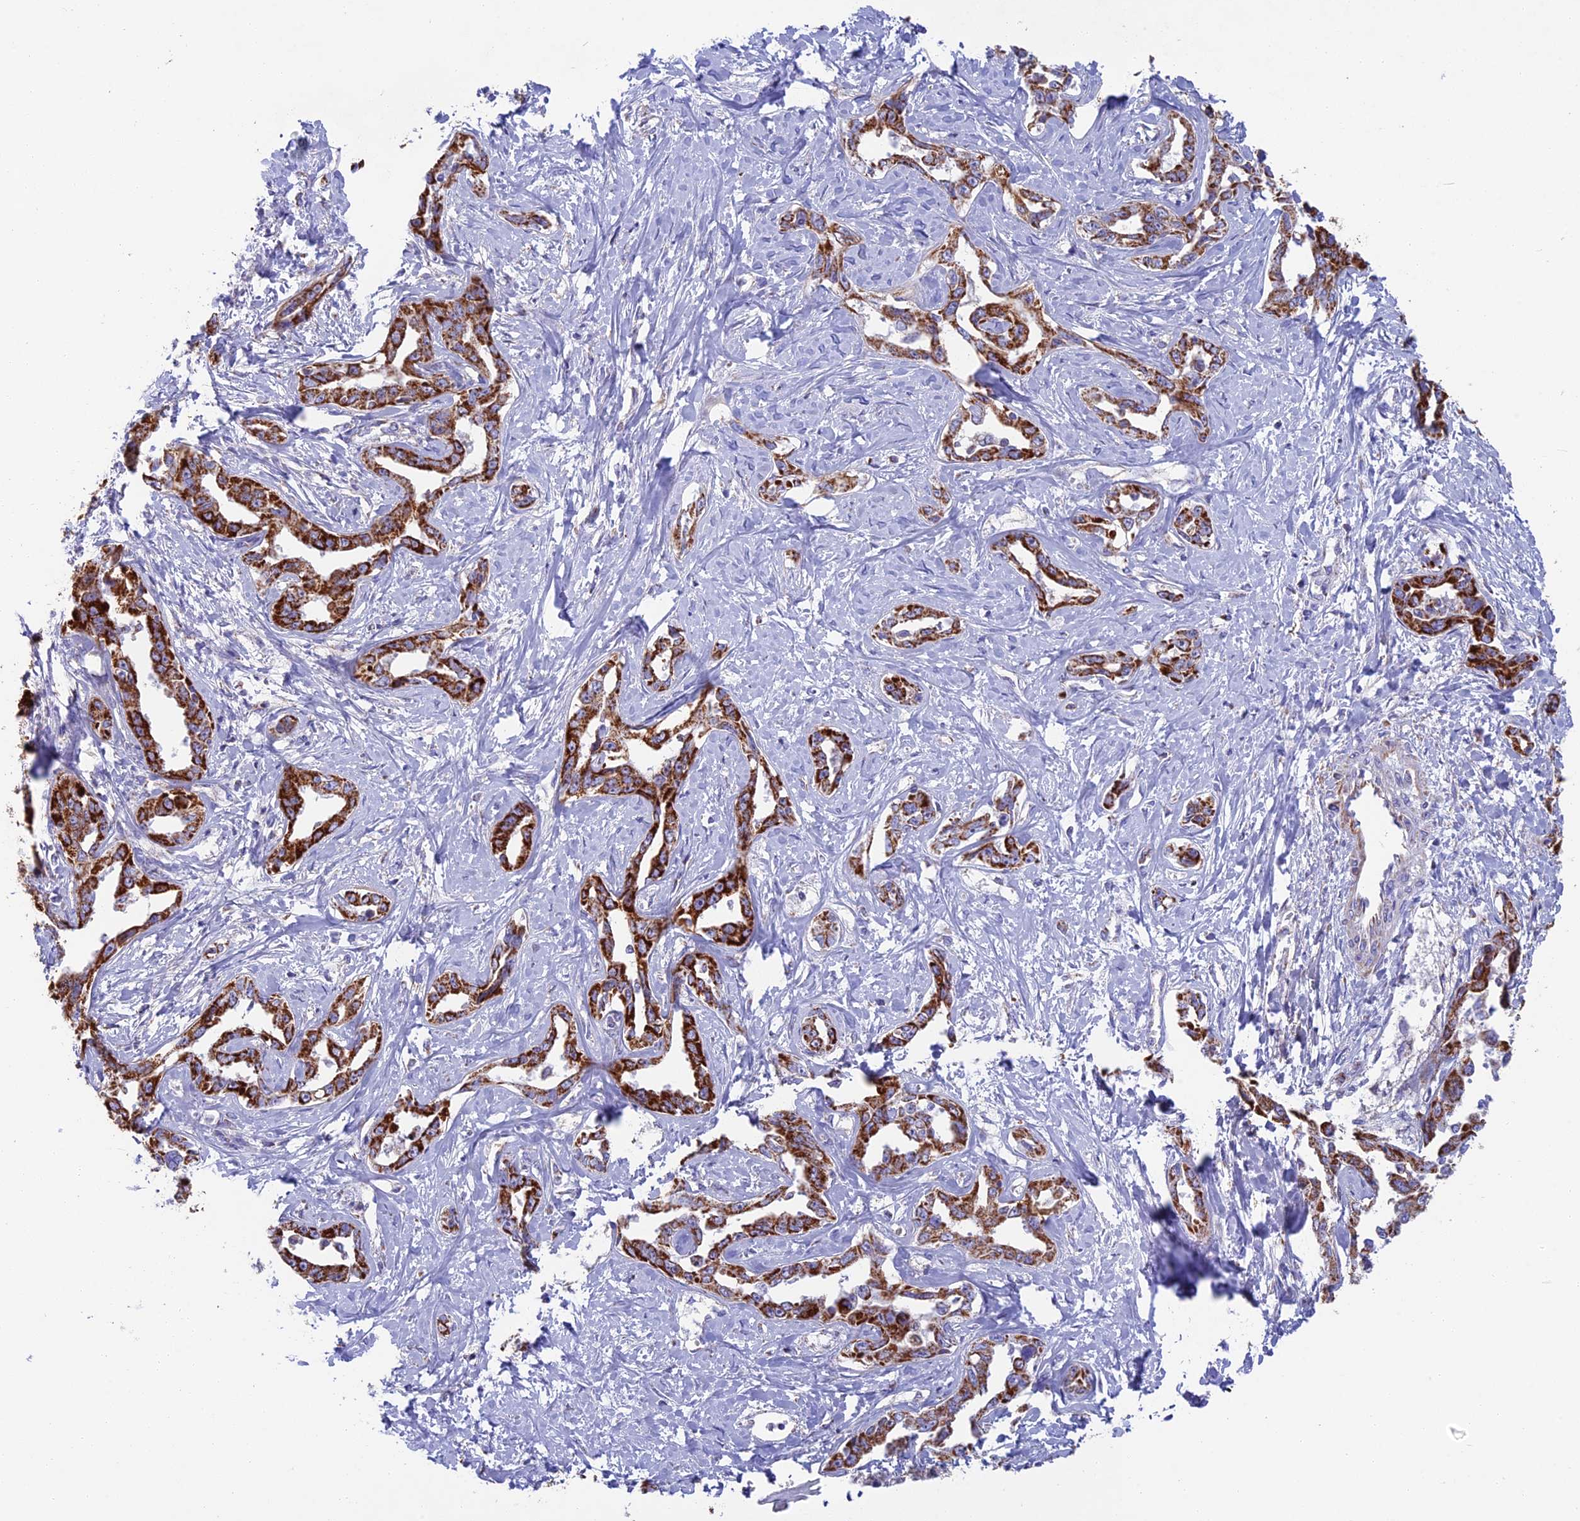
{"staining": {"intensity": "strong", "quantity": ">75%", "location": "cytoplasmic/membranous"}, "tissue": "liver cancer", "cell_type": "Tumor cells", "image_type": "cancer", "snomed": [{"axis": "morphology", "description": "Cholangiocarcinoma"}, {"axis": "topography", "description": "Liver"}], "caption": "Protein analysis of liver cholangiocarcinoma tissue displays strong cytoplasmic/membranous staining in about >75% of tumor cells.", "gene": "CS", "patient": {"sex": "male", "age": 59}}